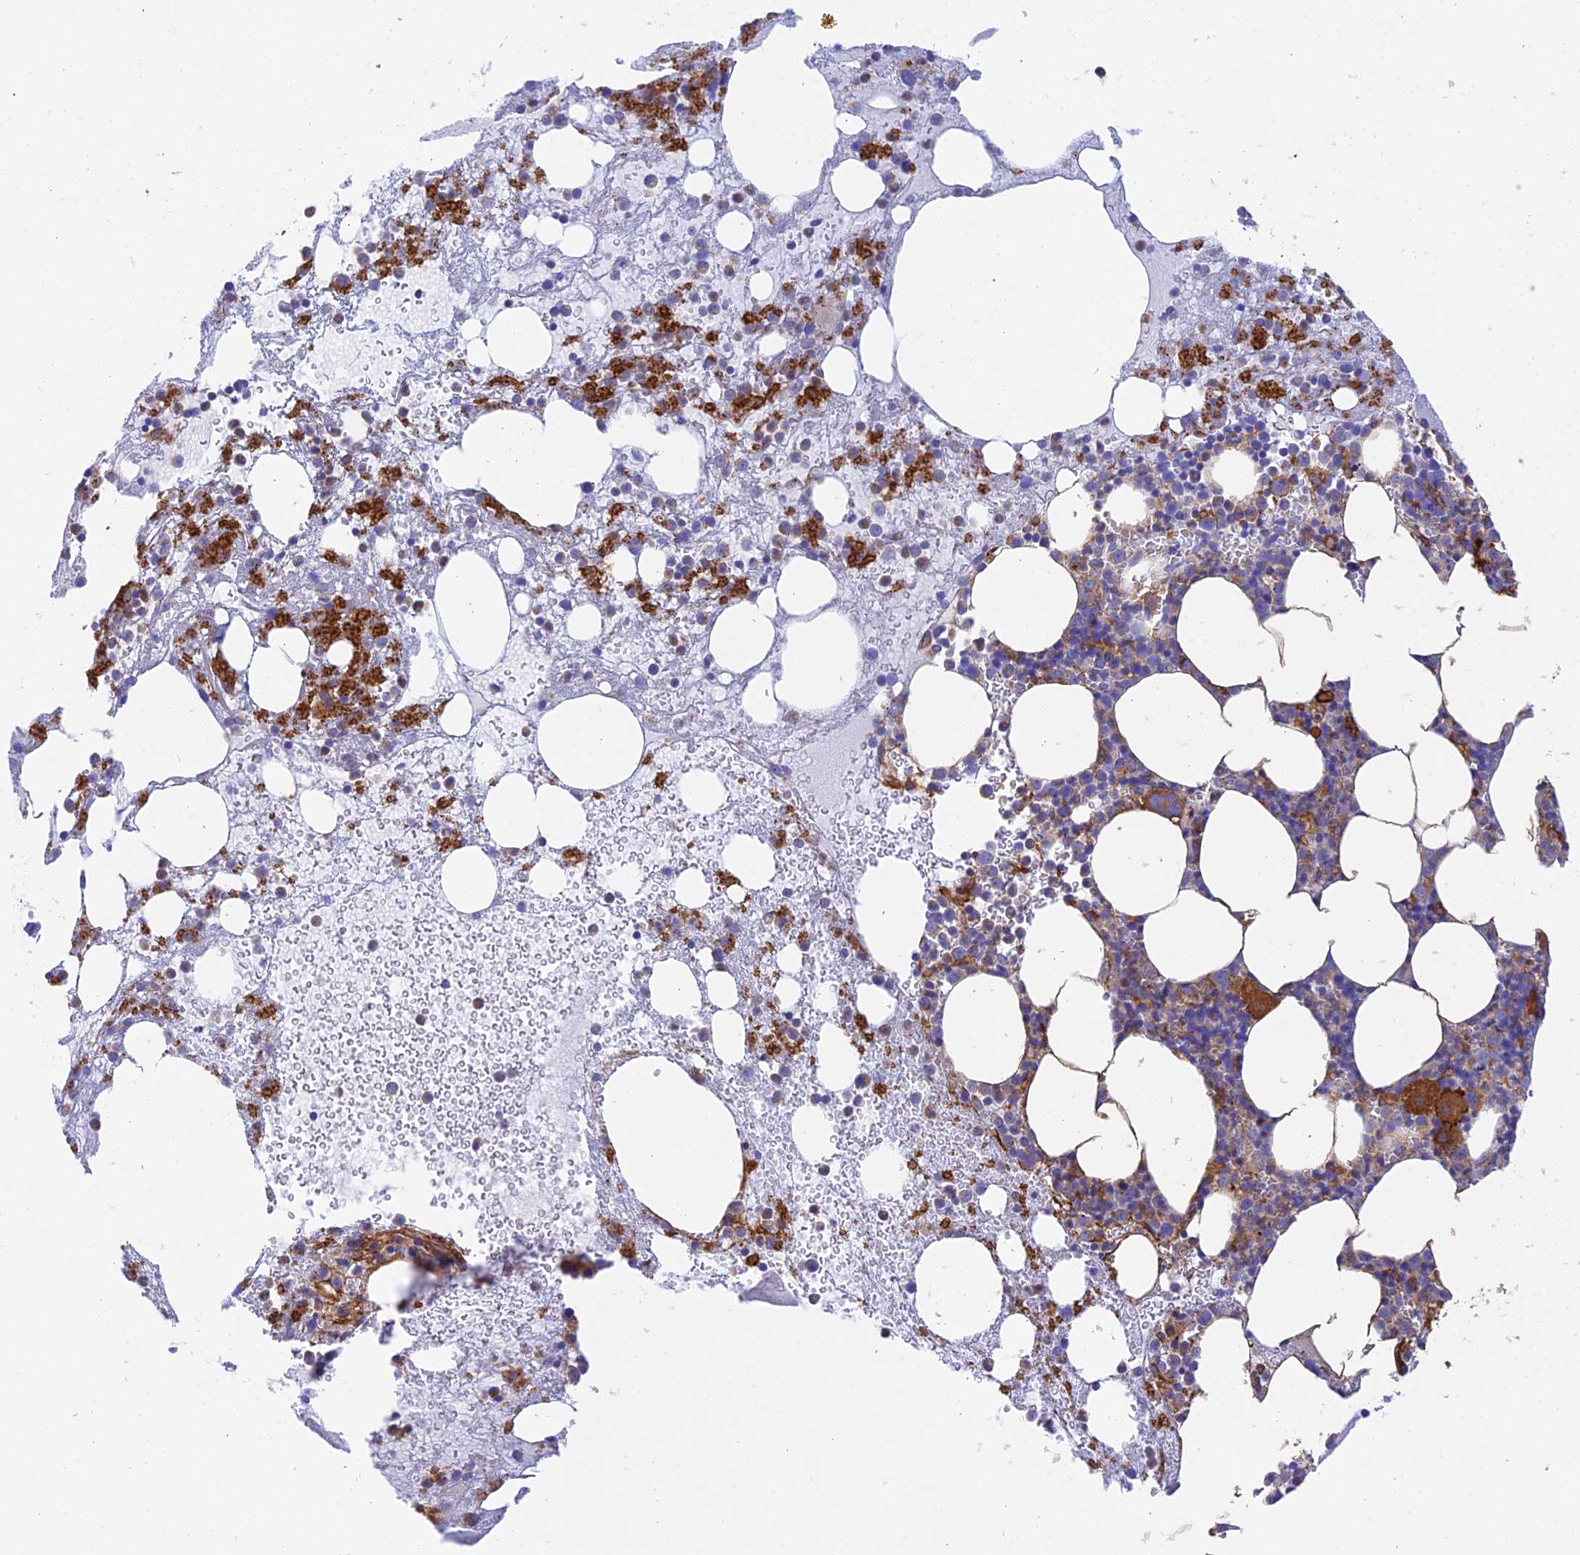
{"staining": {"intensity": "moderate", "quantity": "<25%", "location": "cytoplasmic/membranous"}, "tissue": "bone marrow", "cell_type": "Hematopoietic cells", "image_type": "normal", "snomed": [{"axis": "morphology", "description": "Normal tissue, NOS"}, {"axis": "topography", "description": "Bone marrow"}], "caption": "Protein staining of benign bone marrow reveals moderate cytoplasmic/membranous expression in approximately <25% of hematopoietic cells. Nuclei are stained in blue.", "gene": "MYO9A", "patient": {"sex": "male", "age": 61}}